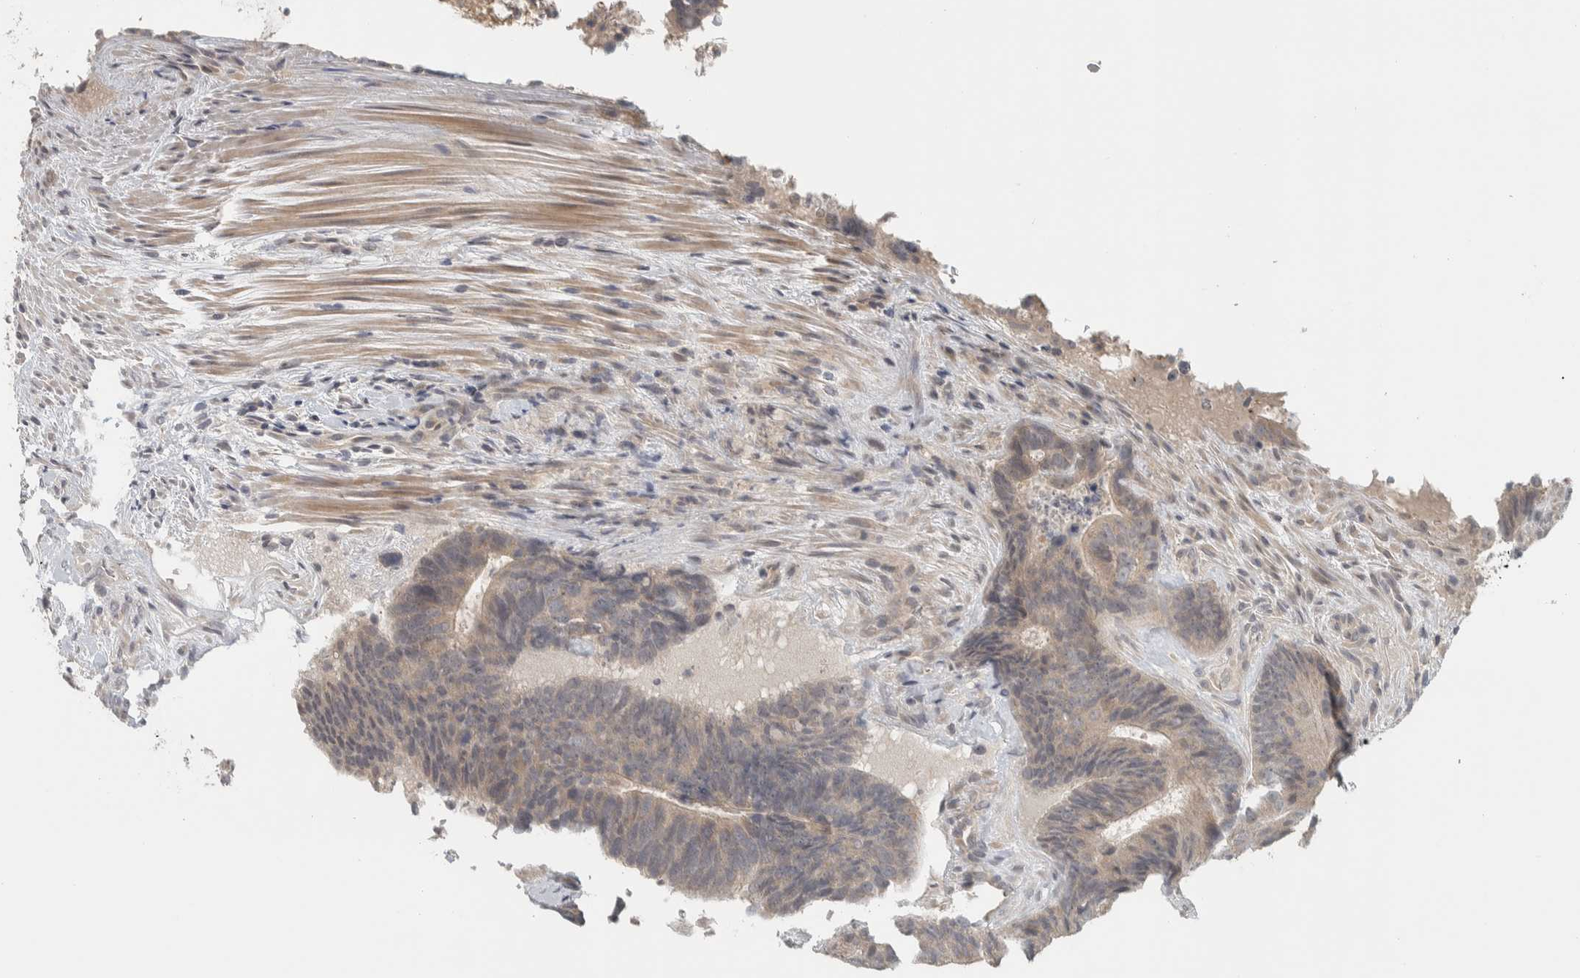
{"staining": {"intensity": "negative", "quantity": "none", "location": "none"}, "tissue": "colorectal cancer", "cell_type": "Tumor cells", "image_type": "cancer", "snomed": [{"axis": "morphology", "description": "Adenocarcinoma, NOS"}, {"axis": "topography", "description": "Colon"}], "caption": "Tumor cells show no significant positivity in colorectal cancer.", "gene": "AFP", "patient": {"sex": "male", "age": 56}}